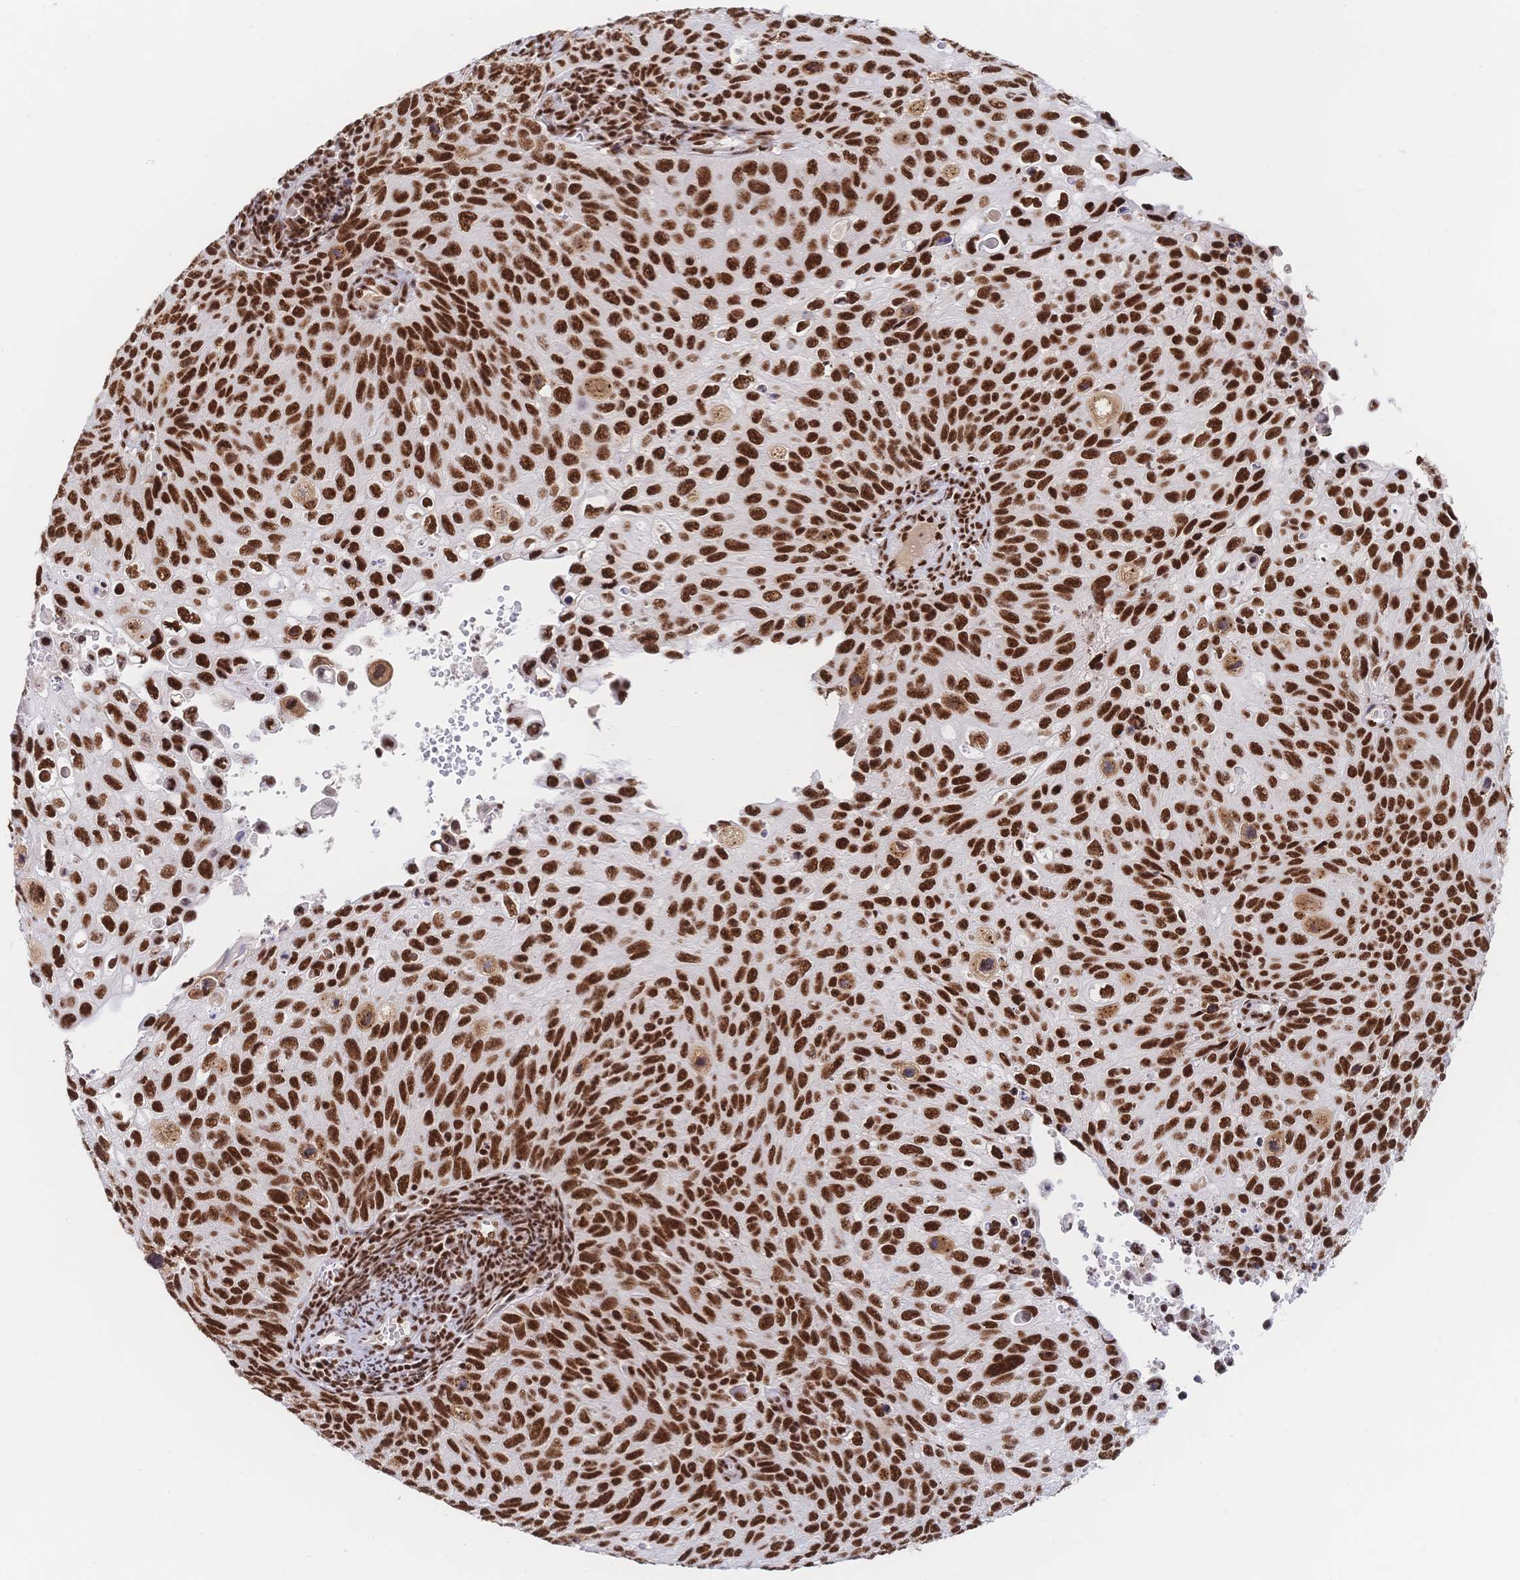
{"staining": {"intensity": "strong", "quantity": ">75%", "location": "nuclear"}, "tissue": "cervical cancer", "cell_type": "Tumor cells", "image_type": "cancer", "snomed": [{"axis": "morphology", "description": "Squamous cell carcinoma, NOS"}, {"axis": "topography", "description": "Cervix"}], "caption": "Immunohistochemical staining of human squamous cell carcinoma (cervical) reveals high levels of strong nuclear protein positivity in approximately >75% of tumor cells.", "gene": "SRSF1", "patient": {"sex": "female", "age": 70}}